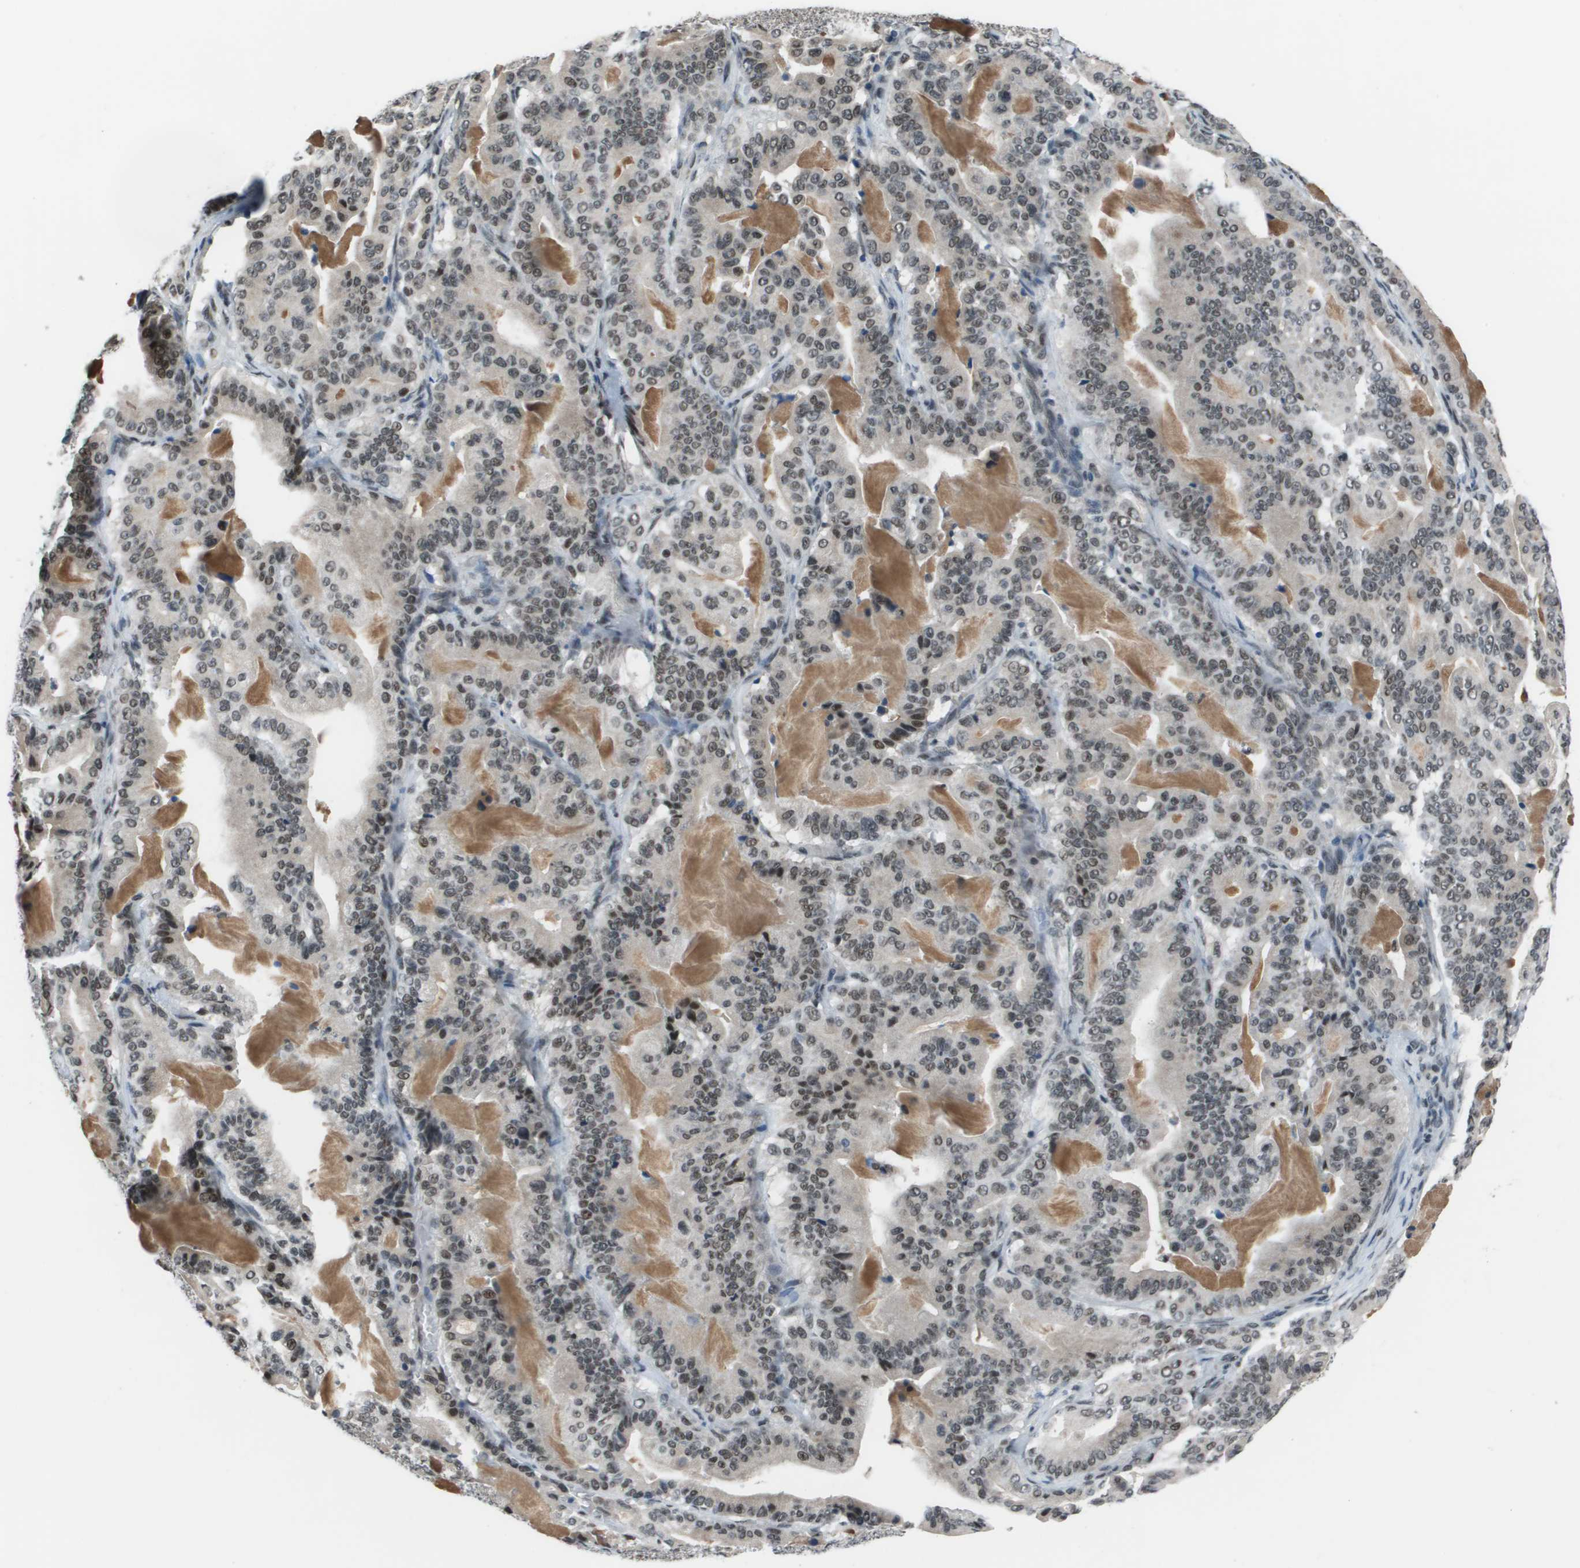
{"staining": {"intensity": "moderate", "quantity": "25%-75%", "location": "nuclear"}, "tissue": "pancreatic cancer", "cell_type": "Tumor cells", "image_type": "cancer", "snomed": [{"axis": "morphology", "description": "Adenocarcinoma, NOS"}, {"axis": "topography", "description": "Pancreas"}], "caption": "Protein staining by immunohistochemistry (IHC) demonstrates moderate nuclear staining in approximately 25%-75% of tumor cells in pancreatic cancer.", "gene": "THRAP3", "patient": {"sex": "male", "age": 63}}